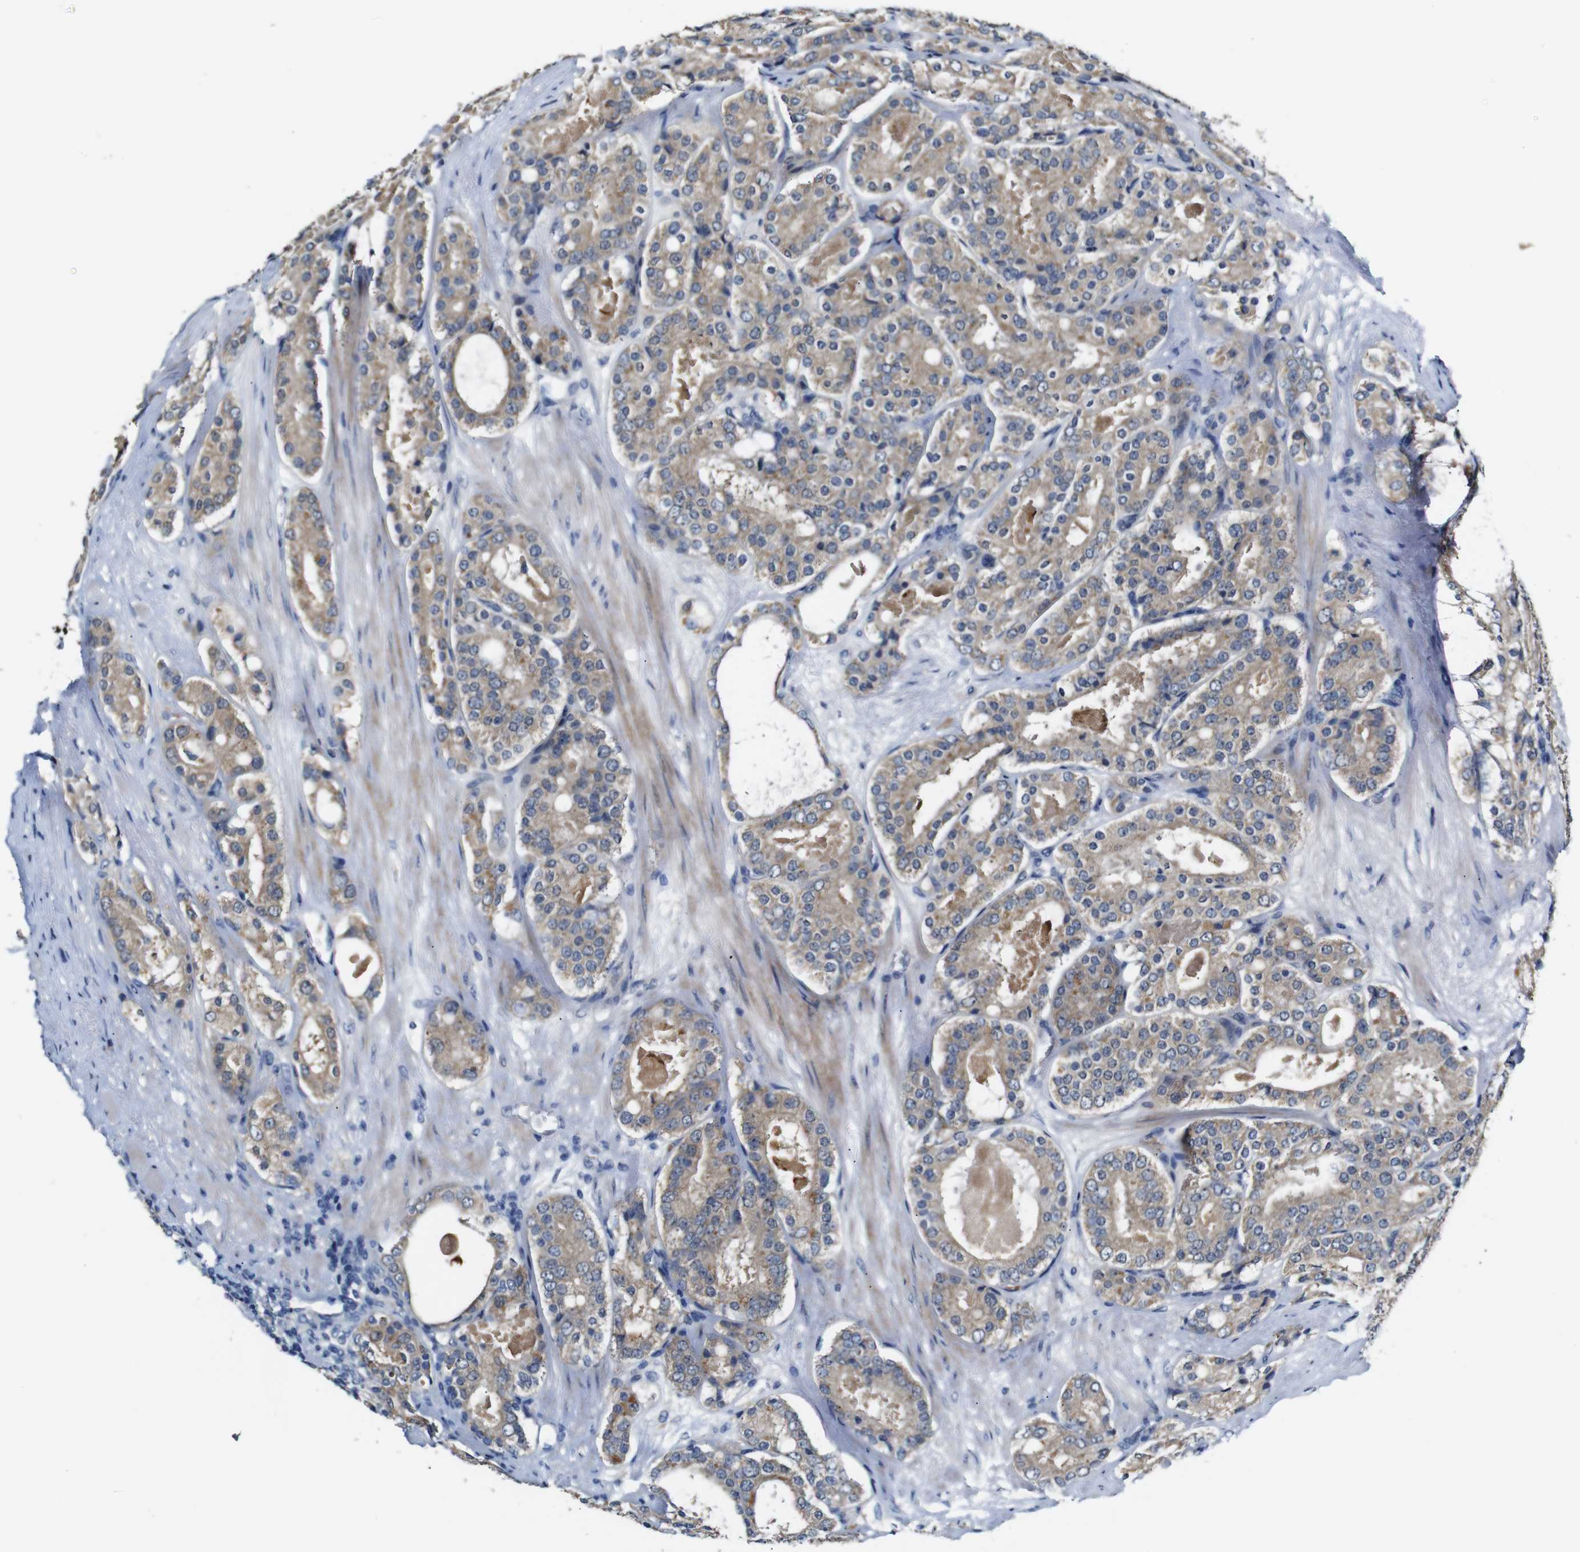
{"staining": {"intensity": "moderate", "quantity": ">75%", "location": "cytoplasmic/membranous"}, "tissue": "prostate cancer", "cell_type": "Tumor cells", "image_type": "cancer", "snomed": [{"axis": "morphology", "description": "Adenocarcinoma, High grade"}, {"axis": "topography", "description": "Prostate"}], "caption": "Immunohistochemistry (IHC) of human high-grade adenocarcinoma (prostate) exhibits medium levels of moderate cytoplasmic/membranous positivity in about >75% of tumor cells.", "gene": "TBC1D32", "patient": {"sex": "male", "age": 65}}